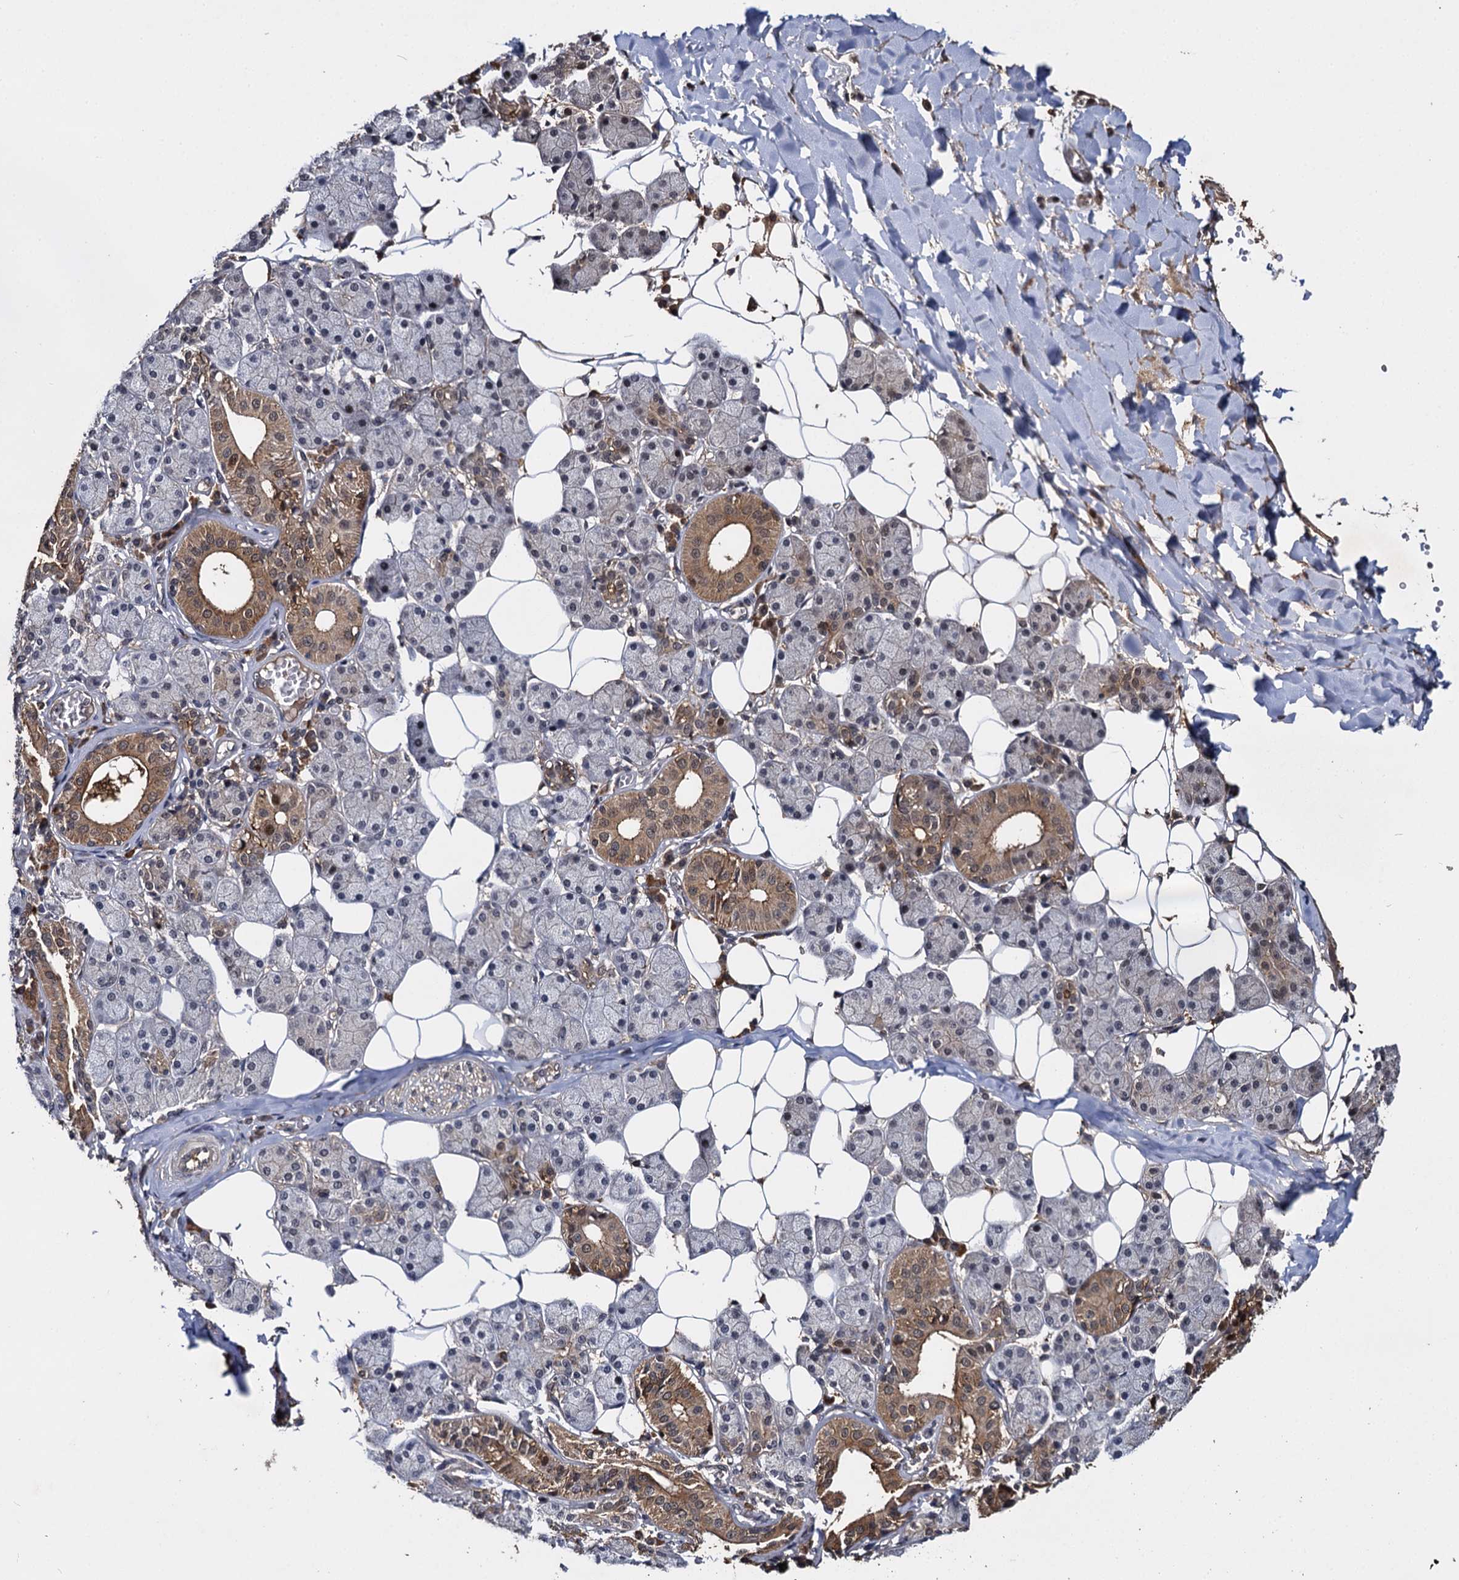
{"staining": {"intensity": "strong", "quantity": "25%-75%", "location": "cytoplasmic/membranous,nuclear"}, "tissue": "salivary gland", "cell_type": "Glandular cells", "image_type": "normal", "snomed": [{"axis": "morphology", "description": "Normal tissue, NOS"}, {"axis": "topography", "description": "Salivary gland"}], "caption": "High-power microscopy captured an immunohistochemistry photomicrograph of normal salivary gland, revealing strong cytoplasmic/membranous,nuclear staining in approximately 25%-75% of glandular cells. (DAB = brown stain, brightfield microscopy at high magnification).", "gene": "SLC46A3", "patient": {"sex": "female", "age": 33}}